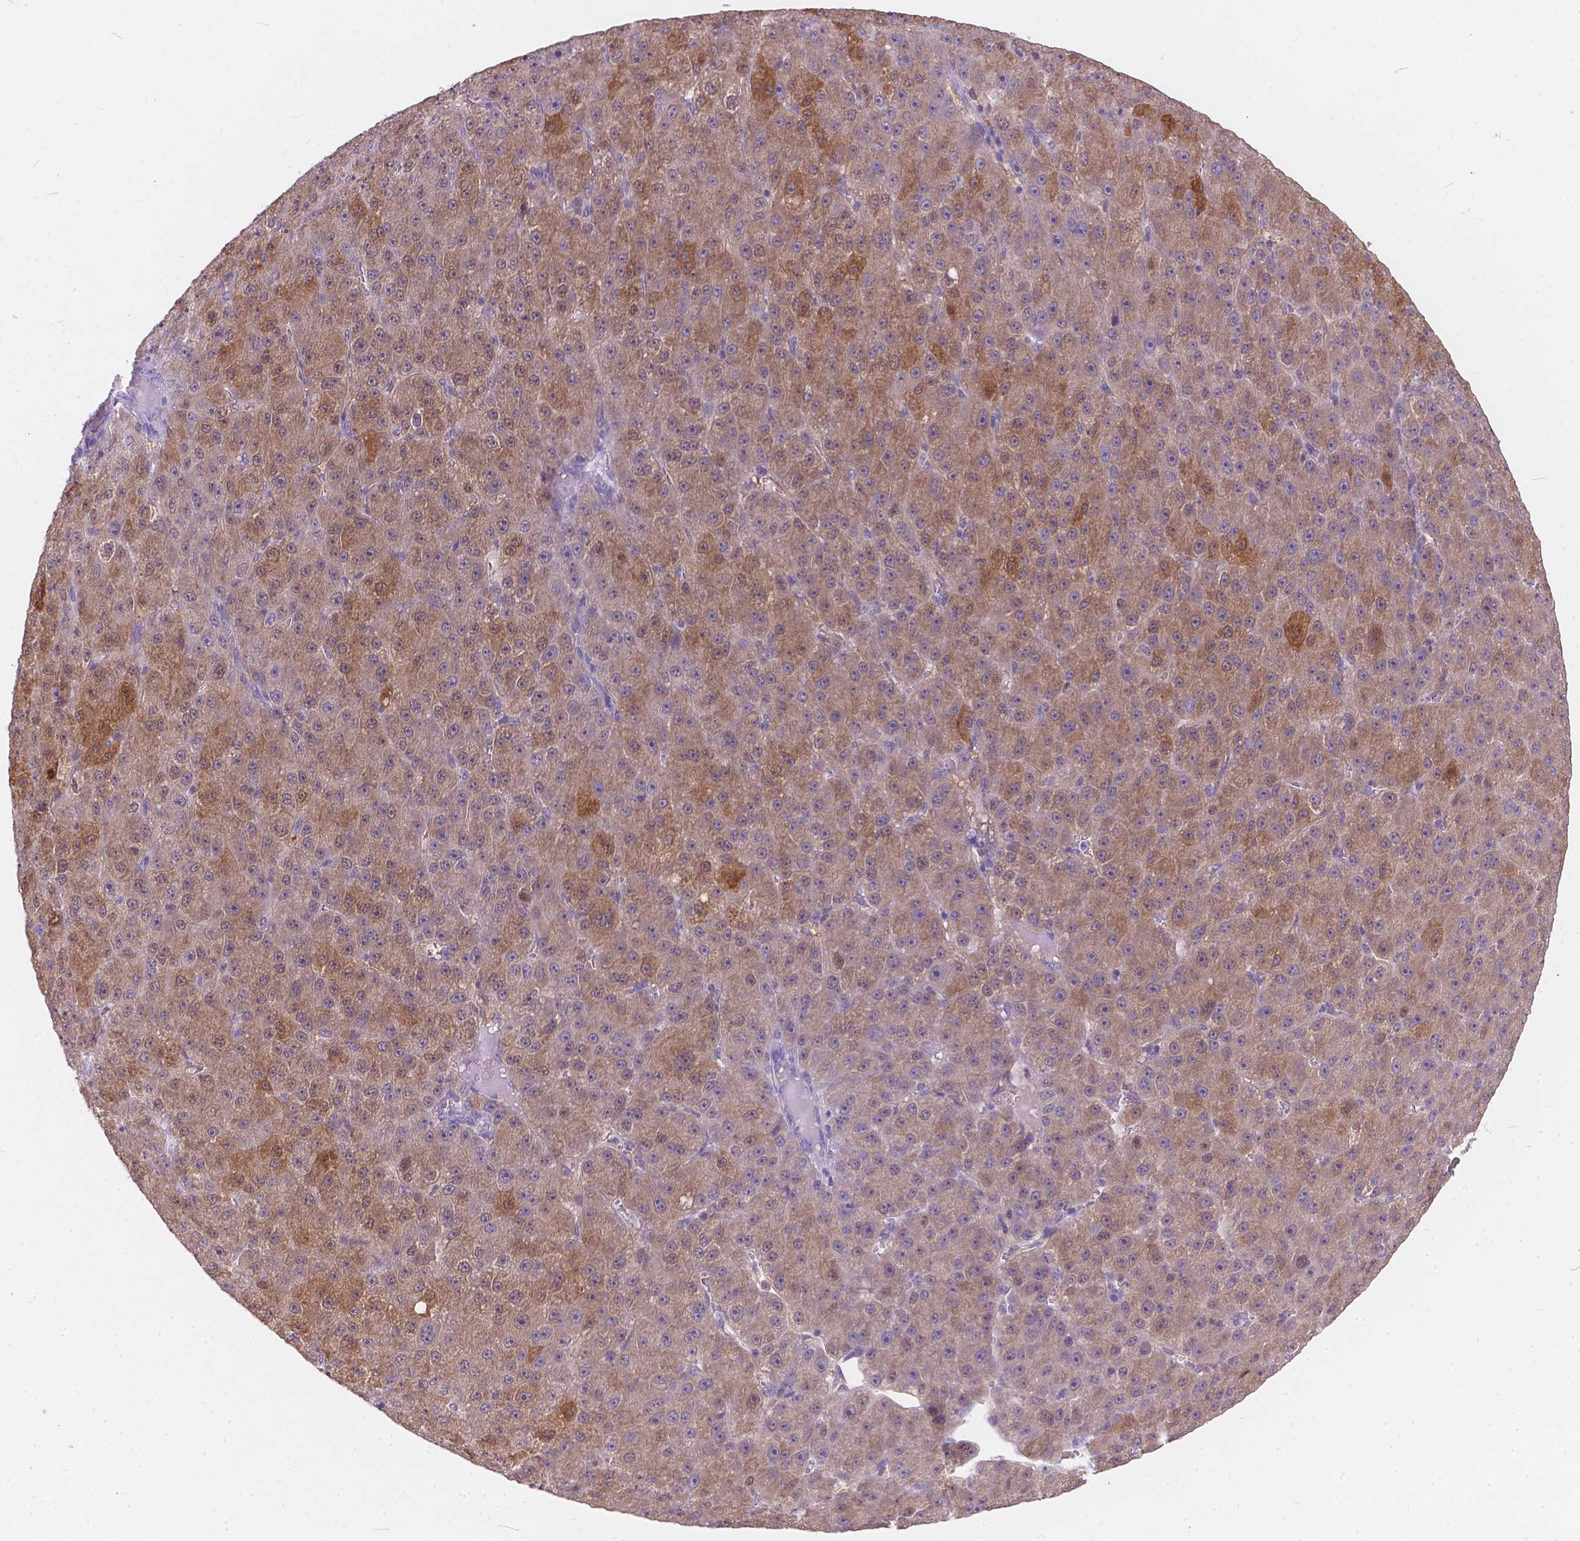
{"staining": {"intensity": "moderate", "quantity": "<25%", "location": "cytoplasmic/membranous,nuclear"}, "tissue": "liver cancer", "cell_type": "Tumor cells", "image_type": "cancer", "snomed": [{"axis": "morphology", "description": "Carcinoma, Hepatocellular, NOS"}, {"axis": "topography", "description": "Liver"}], "caption": "A brown stain highlights moderate cytoplasmic/membranous and nuclear staining of a protein in liver cancer (hepatocellular carcinoma) tumor cells. (DAB (3,3'-diaminobenzidine) = brown stain, brightfield microscopy at high magnification).", "gene": "PEX11G", "patient": {"sex": "male", "age": 67}}